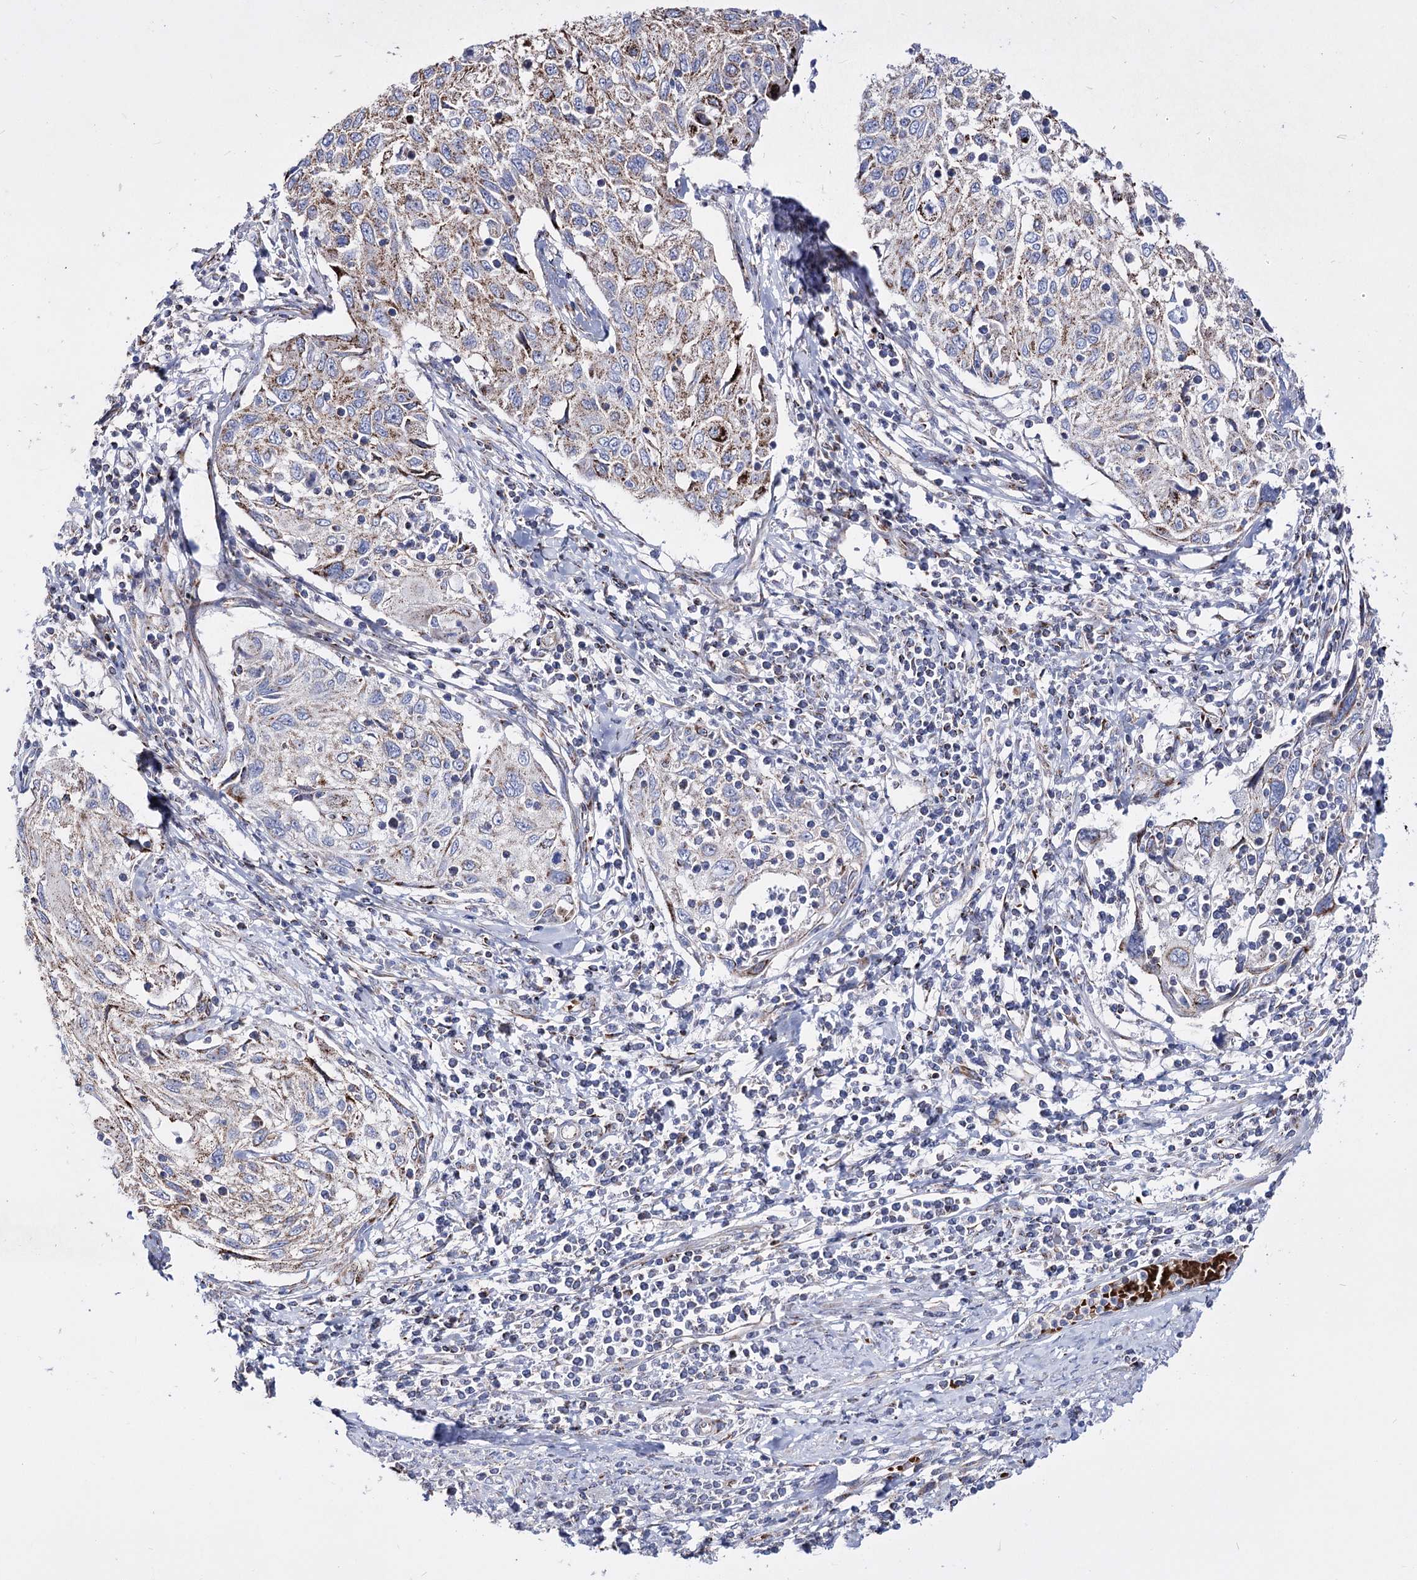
{"staining": {"intensity": "moderate", "quantity": "<25%", "location": "cytoplasmic/membranous"}, "tissue": "cervical cancer", "cell_type": "Tumor cells", "image_type": "cancer", "snomed": [{"axis": "morphology", "description": "Squamous cell carcinoma, NOS"}, {"axis": "topography", "description": "Cervix"}], "caption": "Immunohistochemistry (IHC) of human cervical squamous cell carcinoma shows low levels of moderate cytoplasmic/membranous staining in about <25% of tumor cells.", "gene": "OSBPL5", "patient": {"sex": "female", "age": 70}}